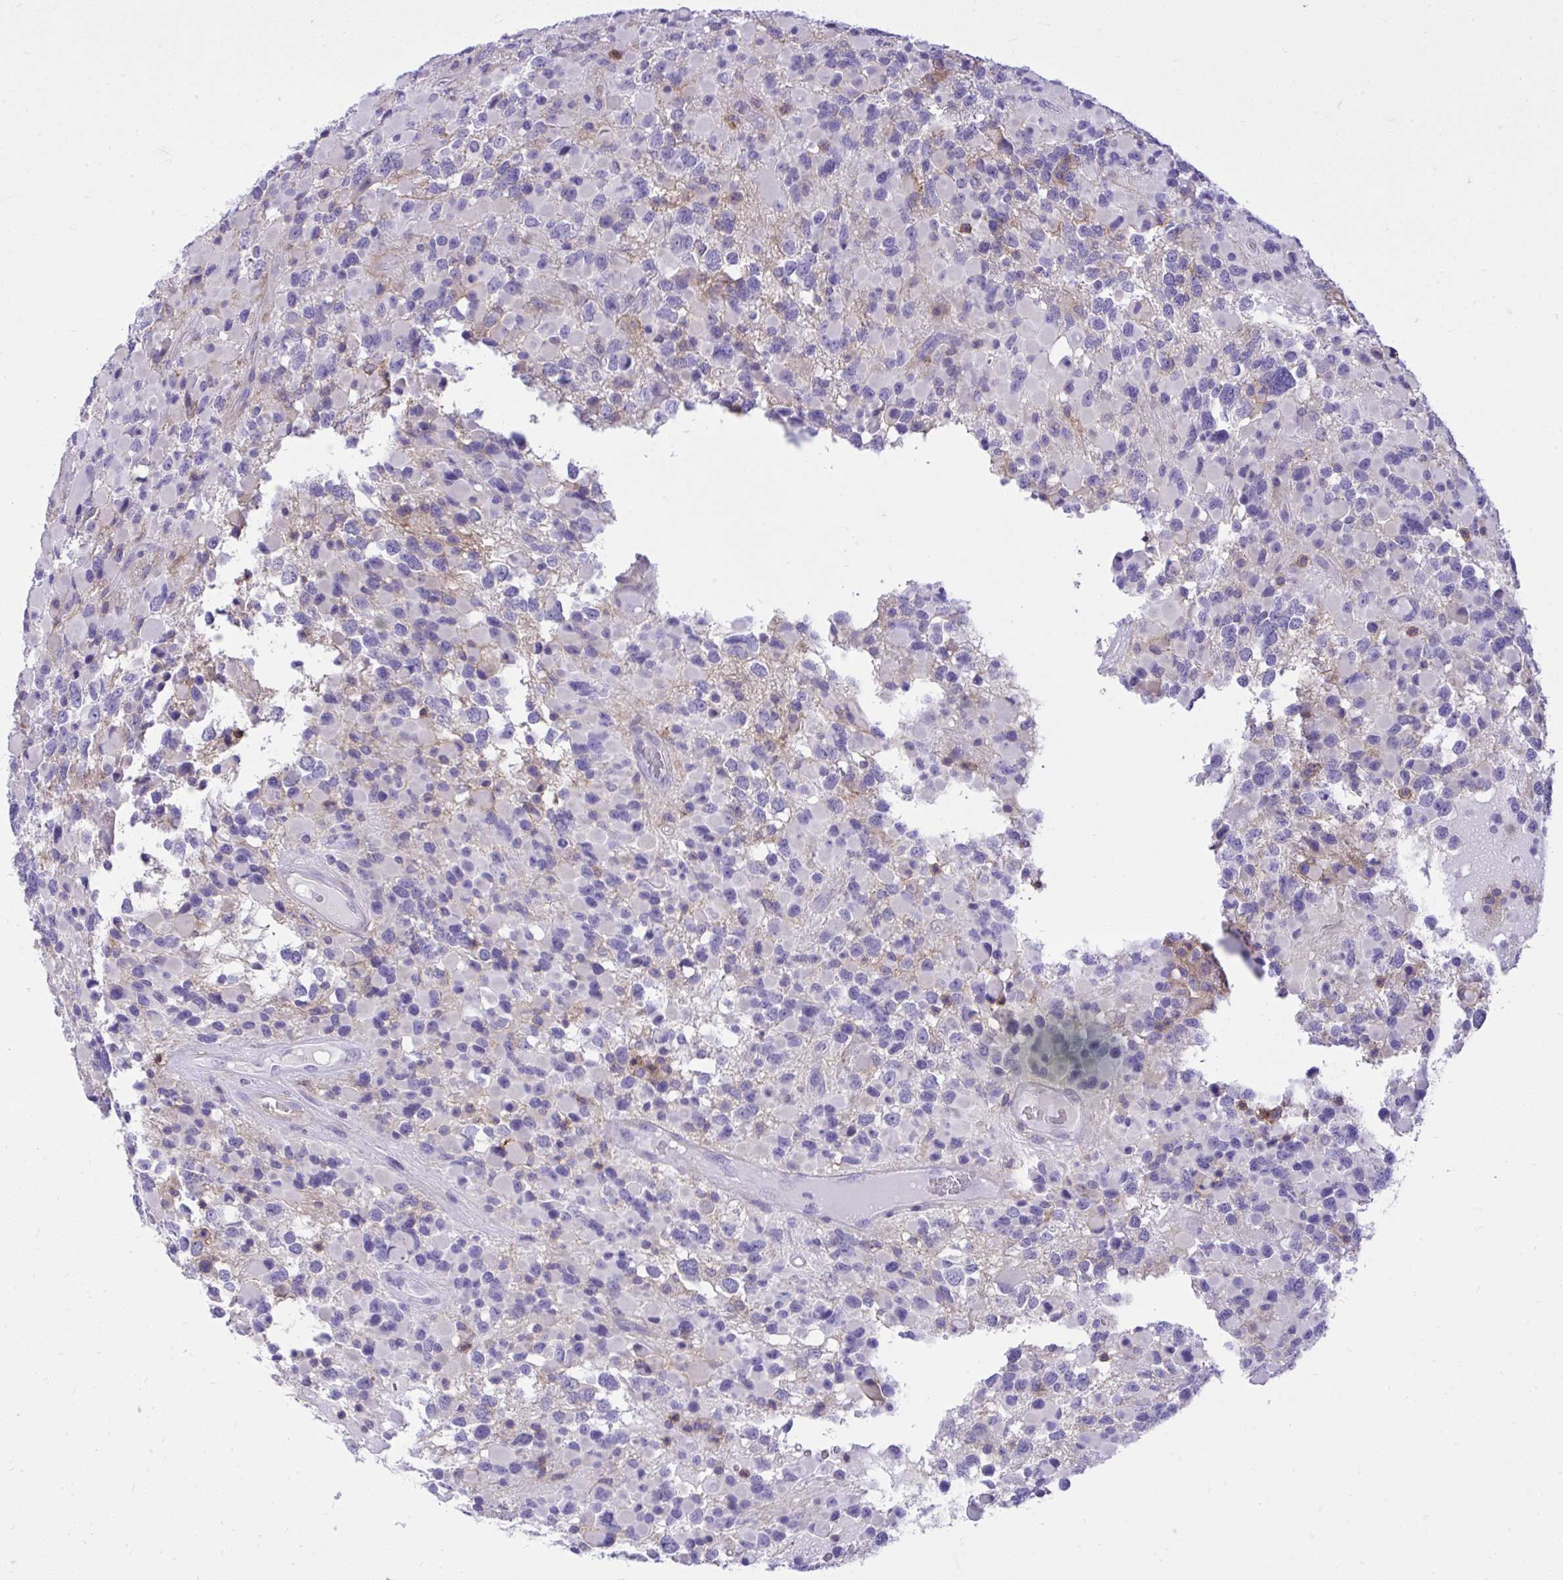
{"staining": {"intensity": "negative", "quantity": "none", "location": "none"}, "tissue": "glioma", "cell_type": "Tumor cells", "image_type": "cancer", "snomed": [{"axis": "morphology", "description": "Glioma, malignant, High grade"}, {"axis": "topography", "description": "Brain"}], "caption": "This image is of malignant high-grade glioma stained with immunohistochemistry to label a protein in brown with the nuclei are counter-stained blue. There is no positivity in tumor cells.", "gene": "GPRIN3", "patient": {"sex": "female", "age": 40}}